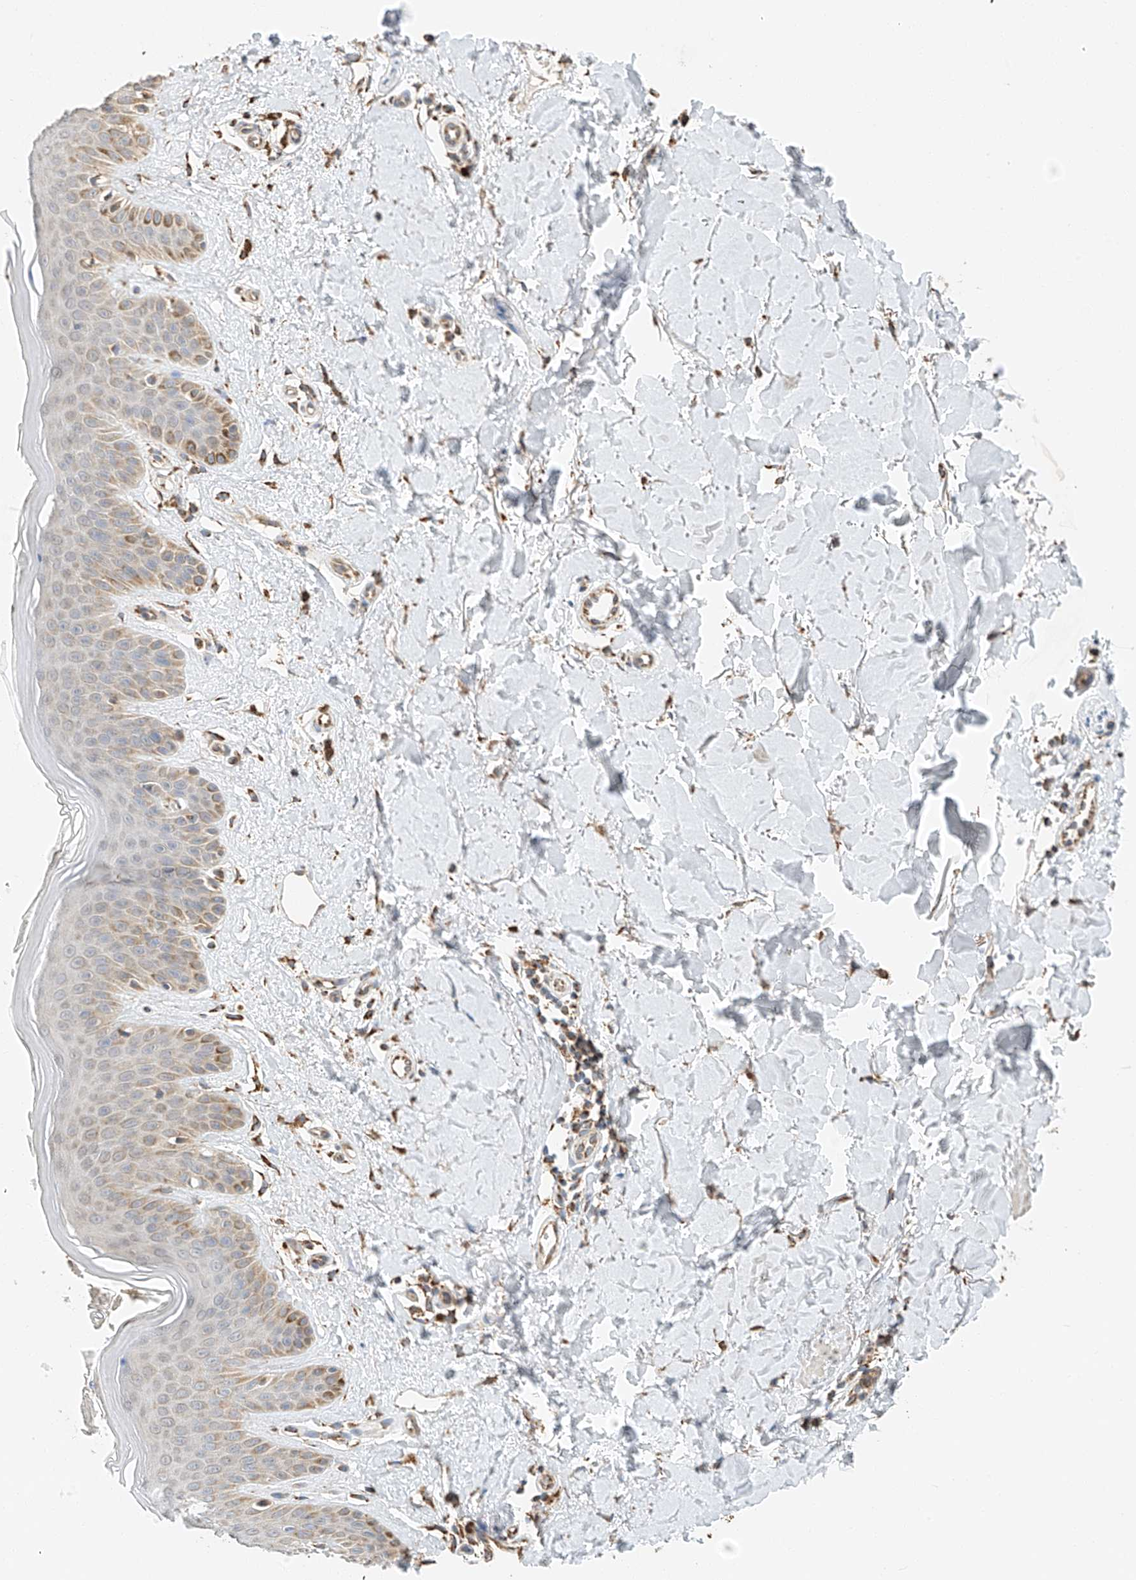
{"staining": {"intensity": "strong", "quantity": ">75%", "location": "cytoplasmic/membranous"}, "tissue": "skin", "cell_type": "Fibroblasts", "image_type": "normal", "snomed": [{"axis": "morphology", "description": "Normal tissue, NOS"}, {"axis": "topography", "description": "Skin"}], "caption": "This is a micrograph of immunohistochemistry (IHC) staining of benign skin, which shows strong staining in the cytoplasmic/membranous of fibroblasts.", "gene": "YIPF7", "patient": {"sex": "female", "age": 64}}